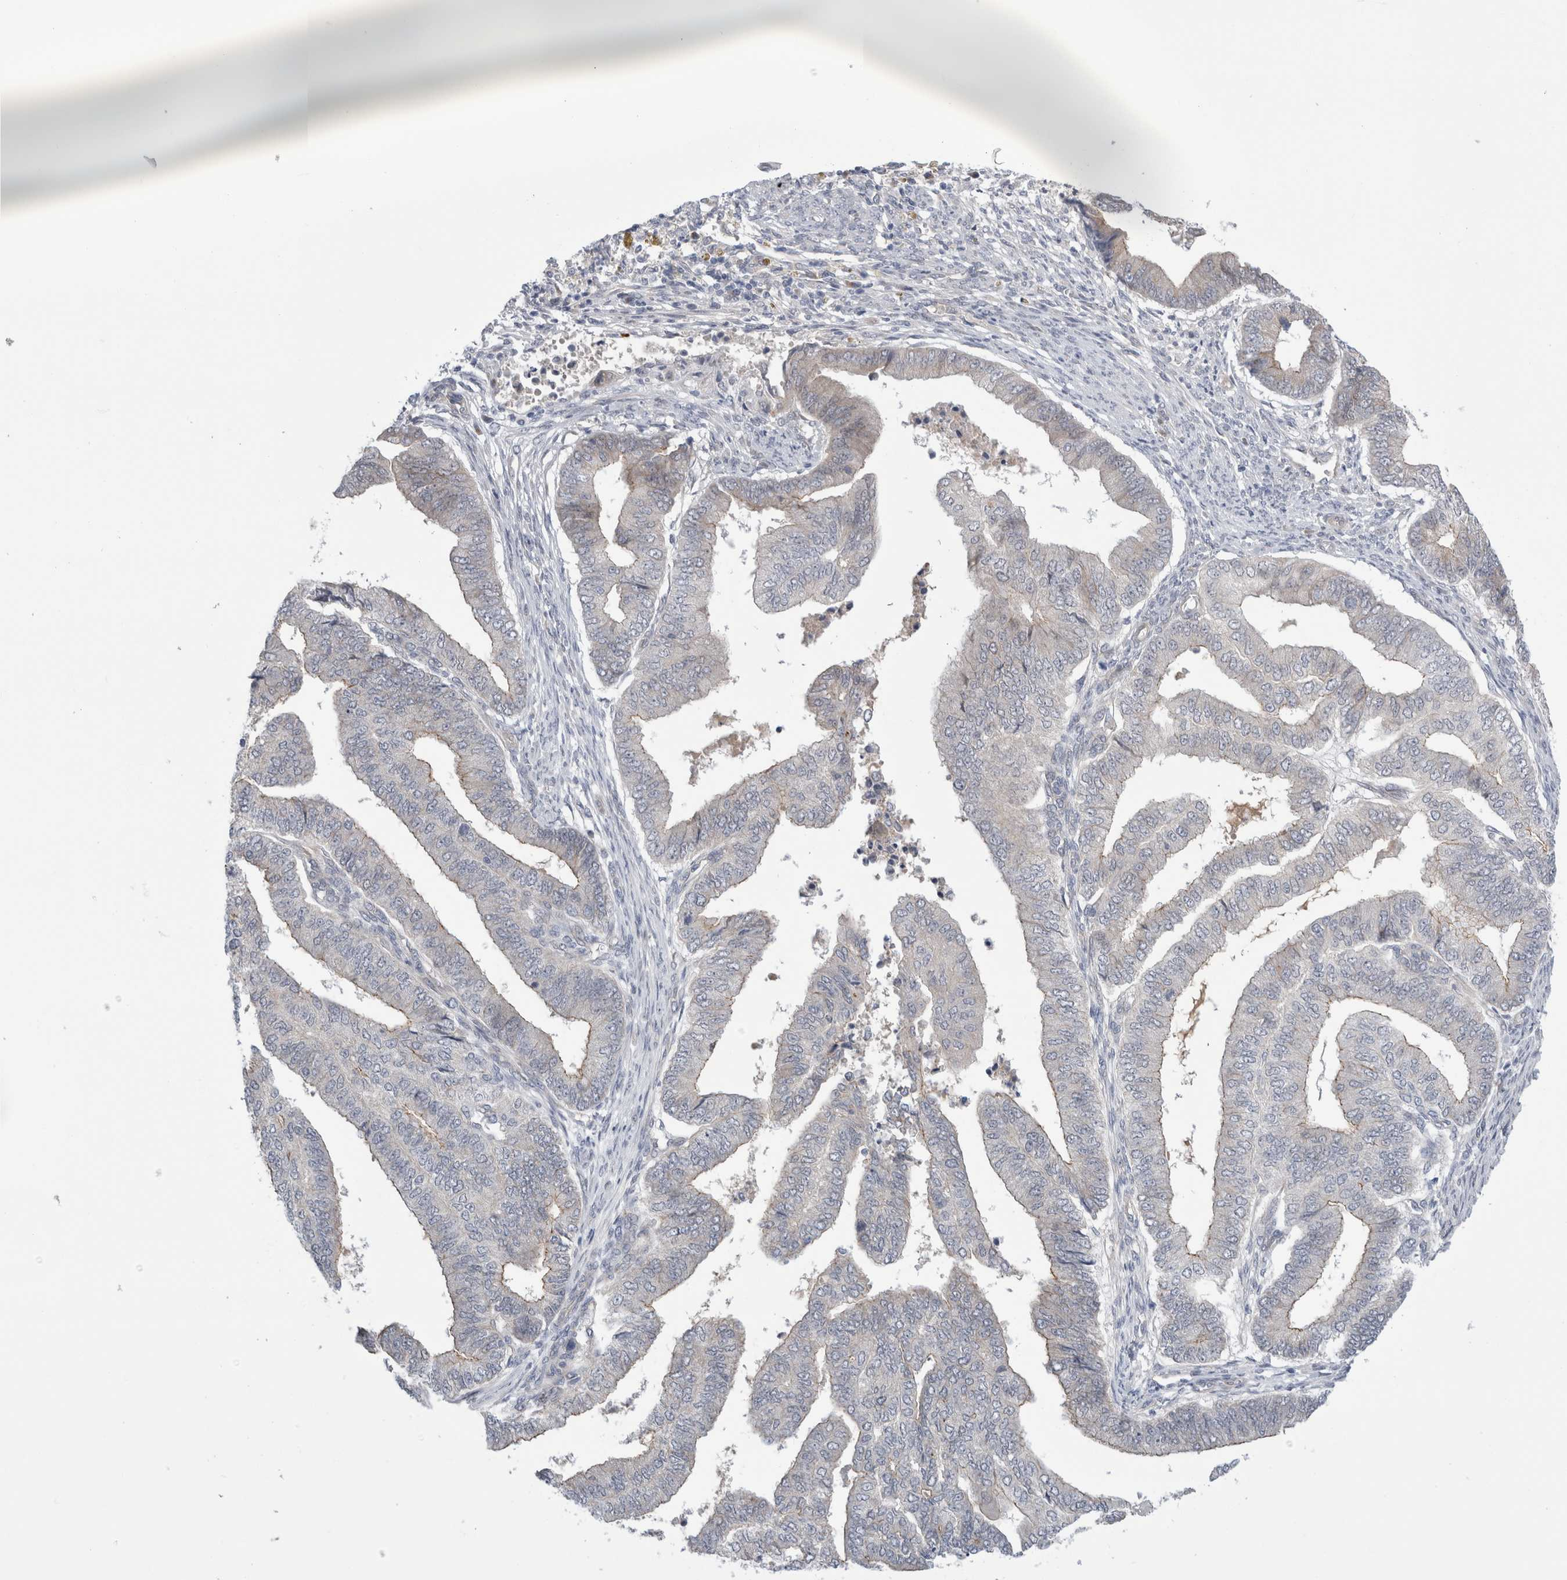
{"staining": {"intensity": "negative", "quantity": "none", "location": "none"}, "tissue": "endometrial cancer", "cell_type": "Tumor cells", "image_type": "cancer", "snomed": [{"axis": "morphology", "description": "Polyp, NOS"}, {"axis": "morphology", "description": "Adenocarcinoma, NOS"}, {"axis": "morphology", "description": "Adenoma, NOS"}, {"axis": "topography", "description": "Endometrium"}], "caption": "Human endometrial cancer stained for a protein using IHC reveals no positivity in tumor cells.", "gene": "TAFA5", "patient": {"sex": "female", "age": 79}}